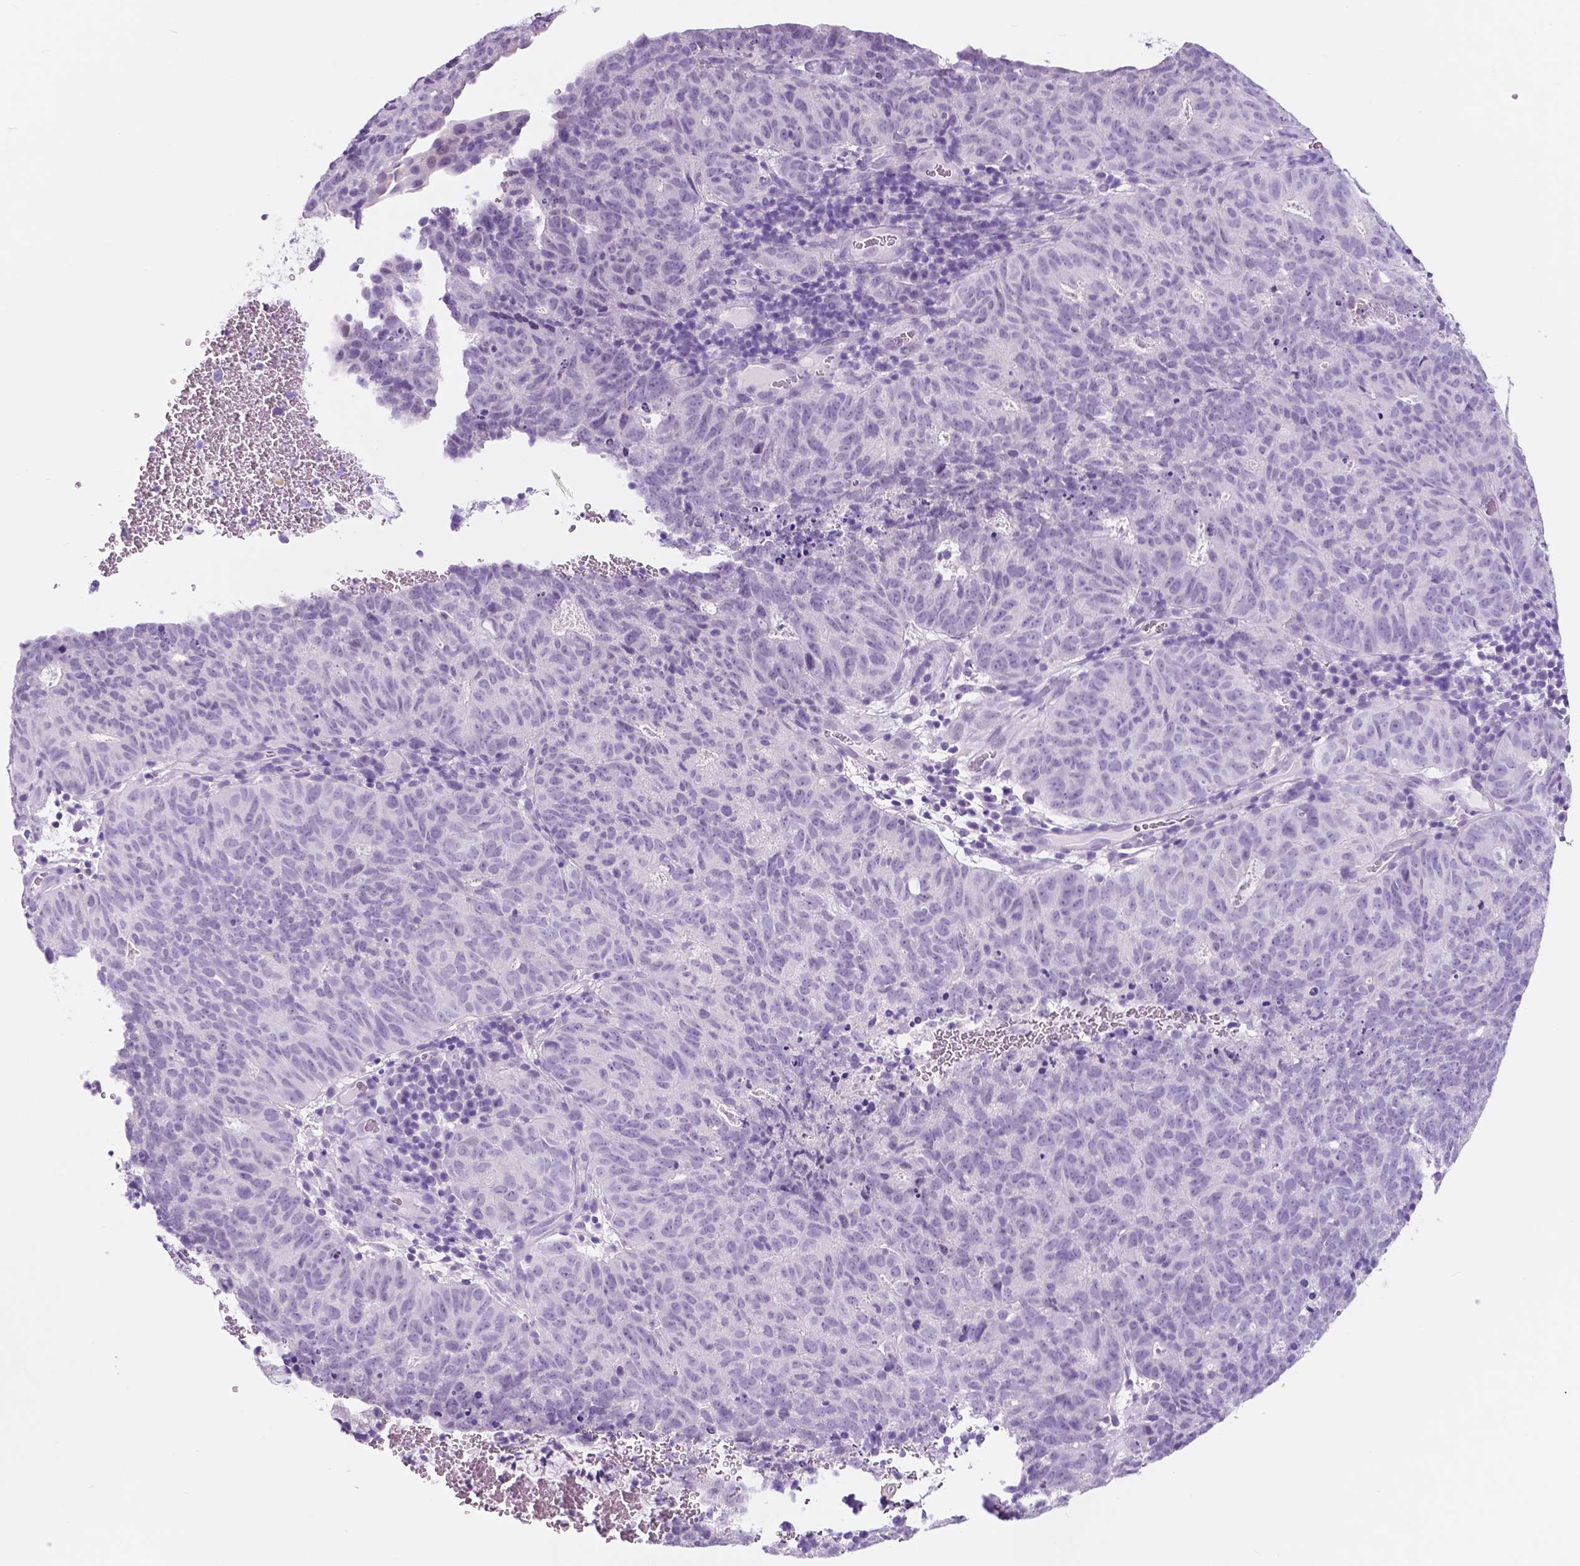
{"staining": {"intensity": "negative", "quantity": "none", "location": "none"}, "tissue": "cervical cancer", "cell_type": "Tumor cells", "image_type": "cancer", "snomed": [{"axis": "morphology", "description": "Adenocarcinoma, NOS"}, {"axis": "topography", "description": "Cervix"}], "caption": "Cervical adenocarcinoma was stained to show a protein in brown. There is no significant positivity in tumor cells. Nuclei are stained in blue.", "gene": "CUZD1", "patient": {"sex": "female", "age": 38}}